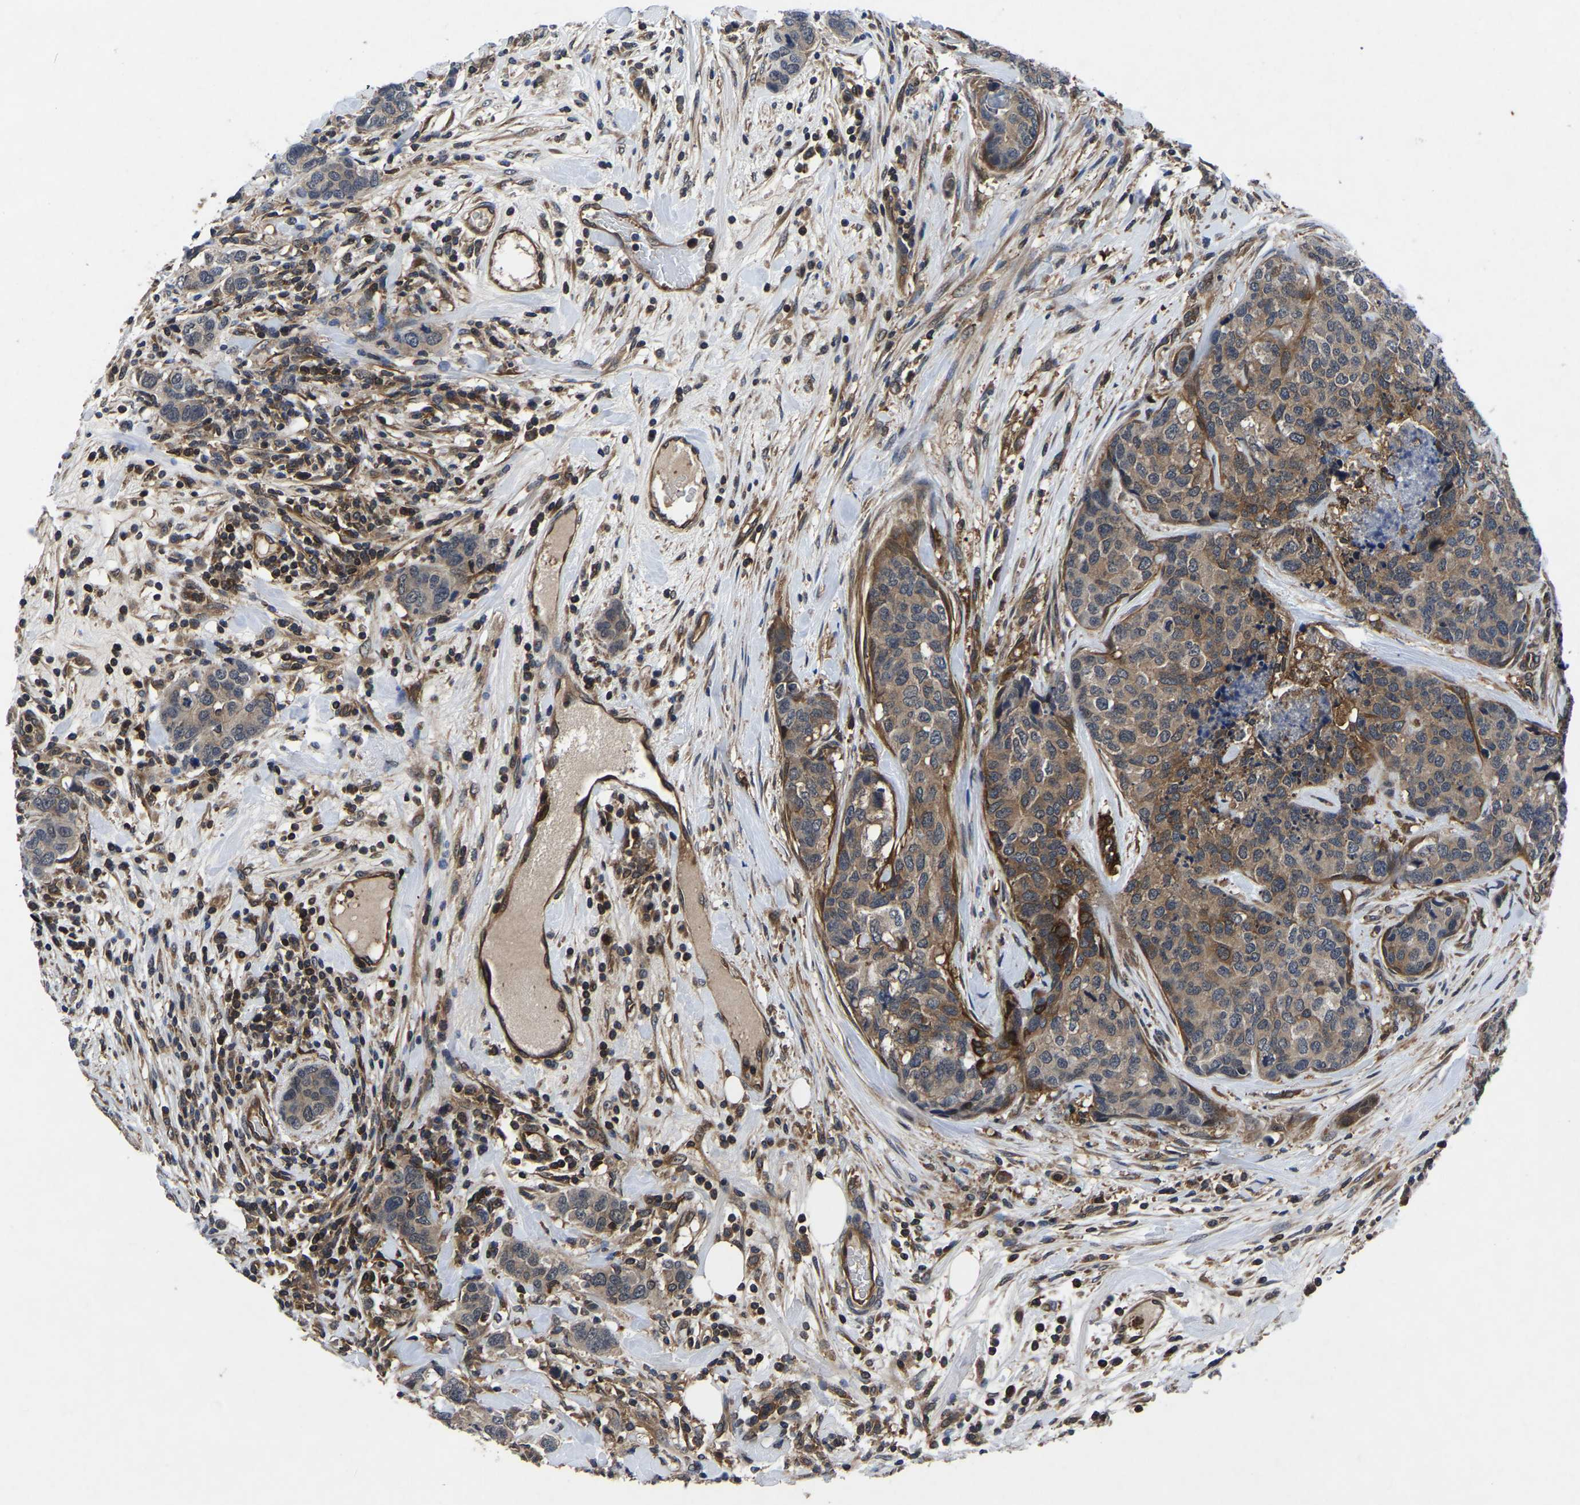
{"staining": {"intensity": "moderate", "quantity": "25%-75%", "location": "cytoplasmic/membranous"}, "tissue": "breast cancer", "cell_type": "Tumor cells", "image_type": "cancer", "snomed": [{"axis": "morphology", "description": "Lobular carcinoma"}, {"axis": "topography", "description": "Breast"}], "caption": "This histopathology image shows breast cancer (lobular carcinoma) stained with immunohistochemistry (IHC) to label a protein in brown. The cytoplasmic/membranous of tumor cells show moderate positivity for the protein. Nuclei are counter-stained blue.", "gene": "FGD5", "patient": {"sex": "female", "age": 59}}